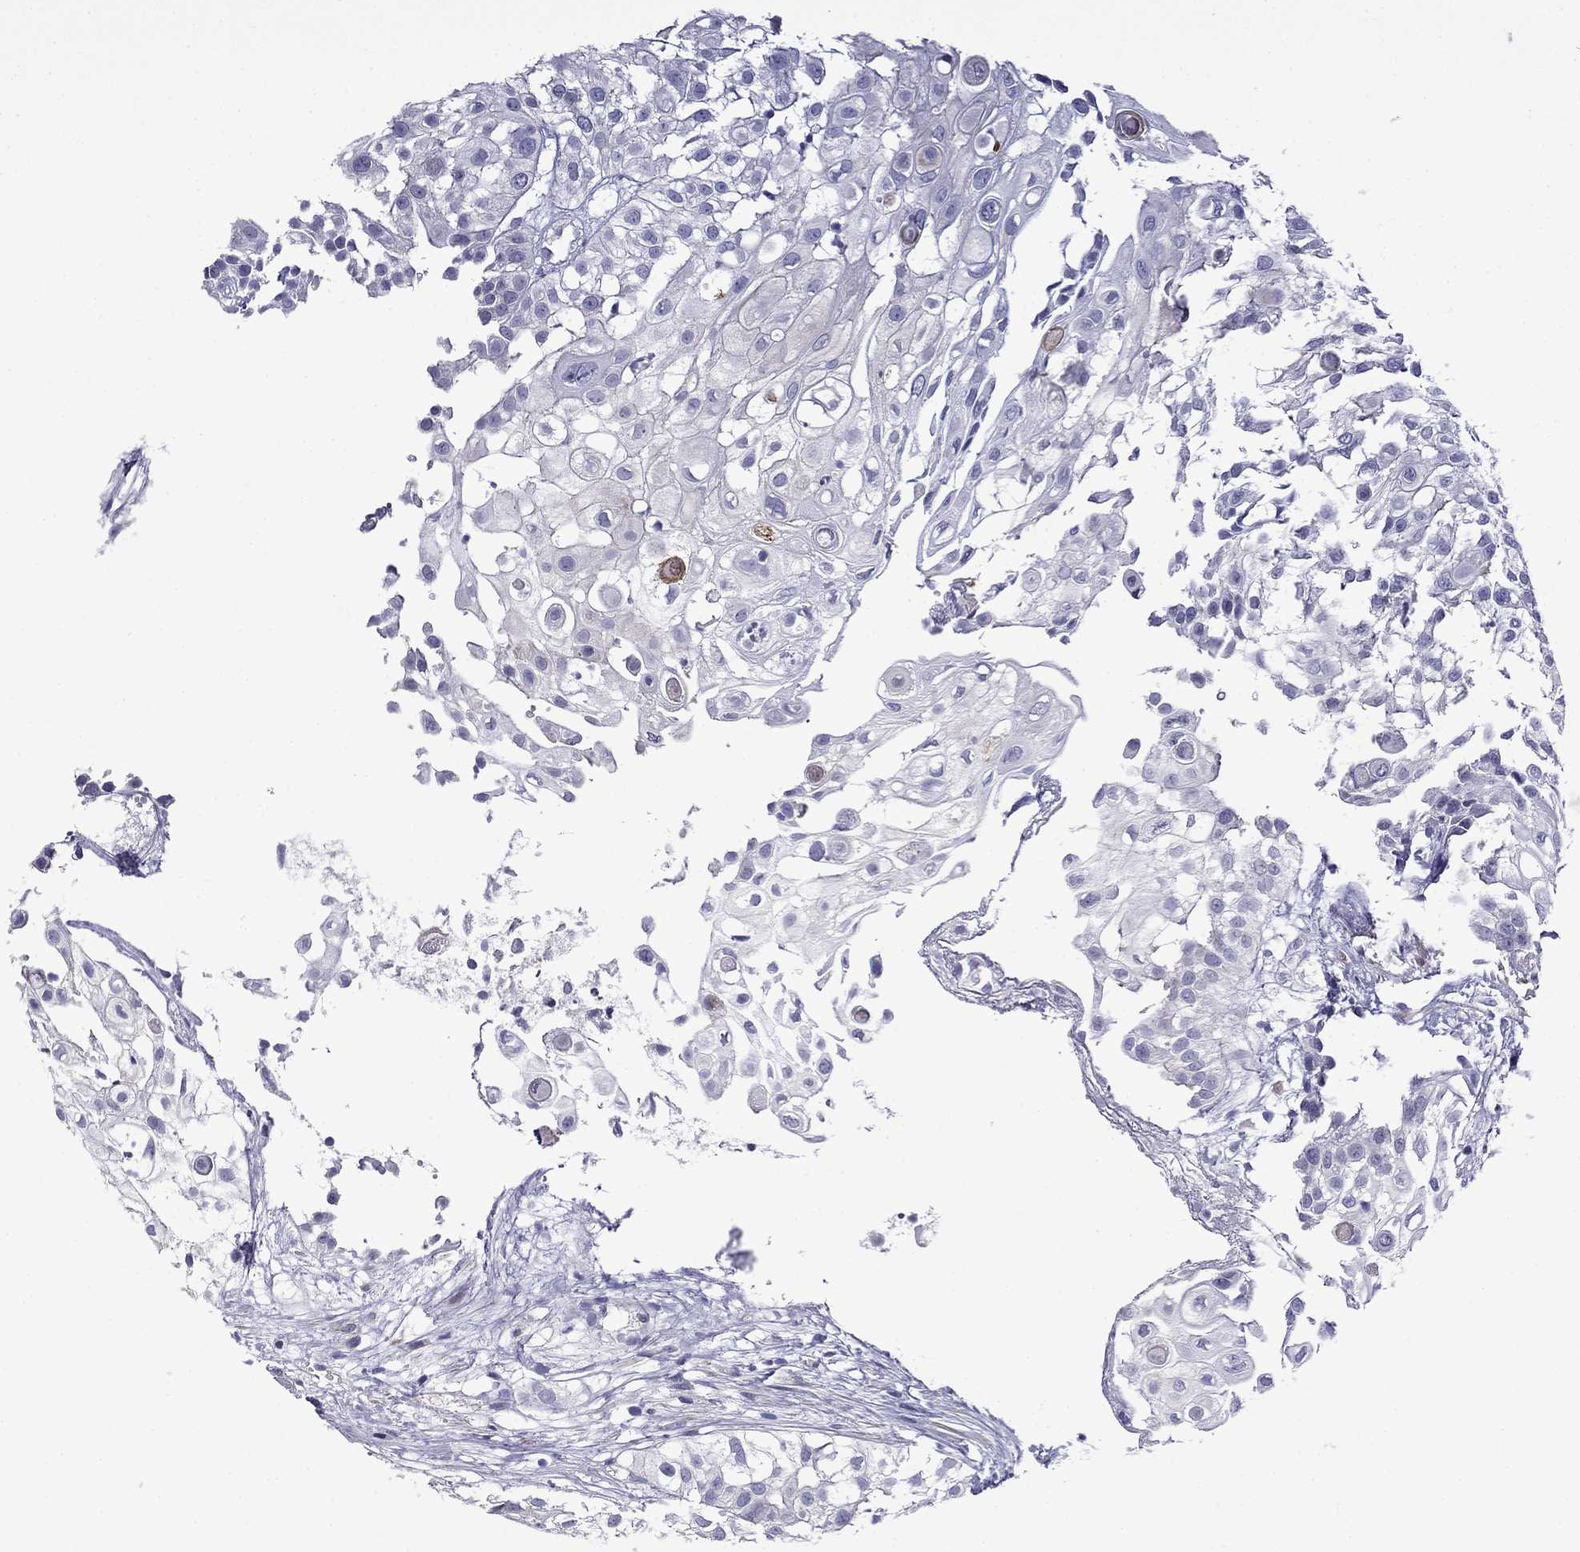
{"staining": {"intensity": "negative", "quantity": "none", "location": "none"}, "tissue": "urothelial cancer", "cell_type": "Tumor cells", "image_type": "cancer", "snomed": [{"axis": "morphology", "description": "Urothelial carcinoma, High grade"}, {"axis": "topography", "description": "Urinary bladder"}], "caption": "Human high-grade urothelial carcinoma stained for a protein using IHC shows no positivity in tumor cells.", "gene": "PRR18", "patient": {"sex": "female", "age": 79}}